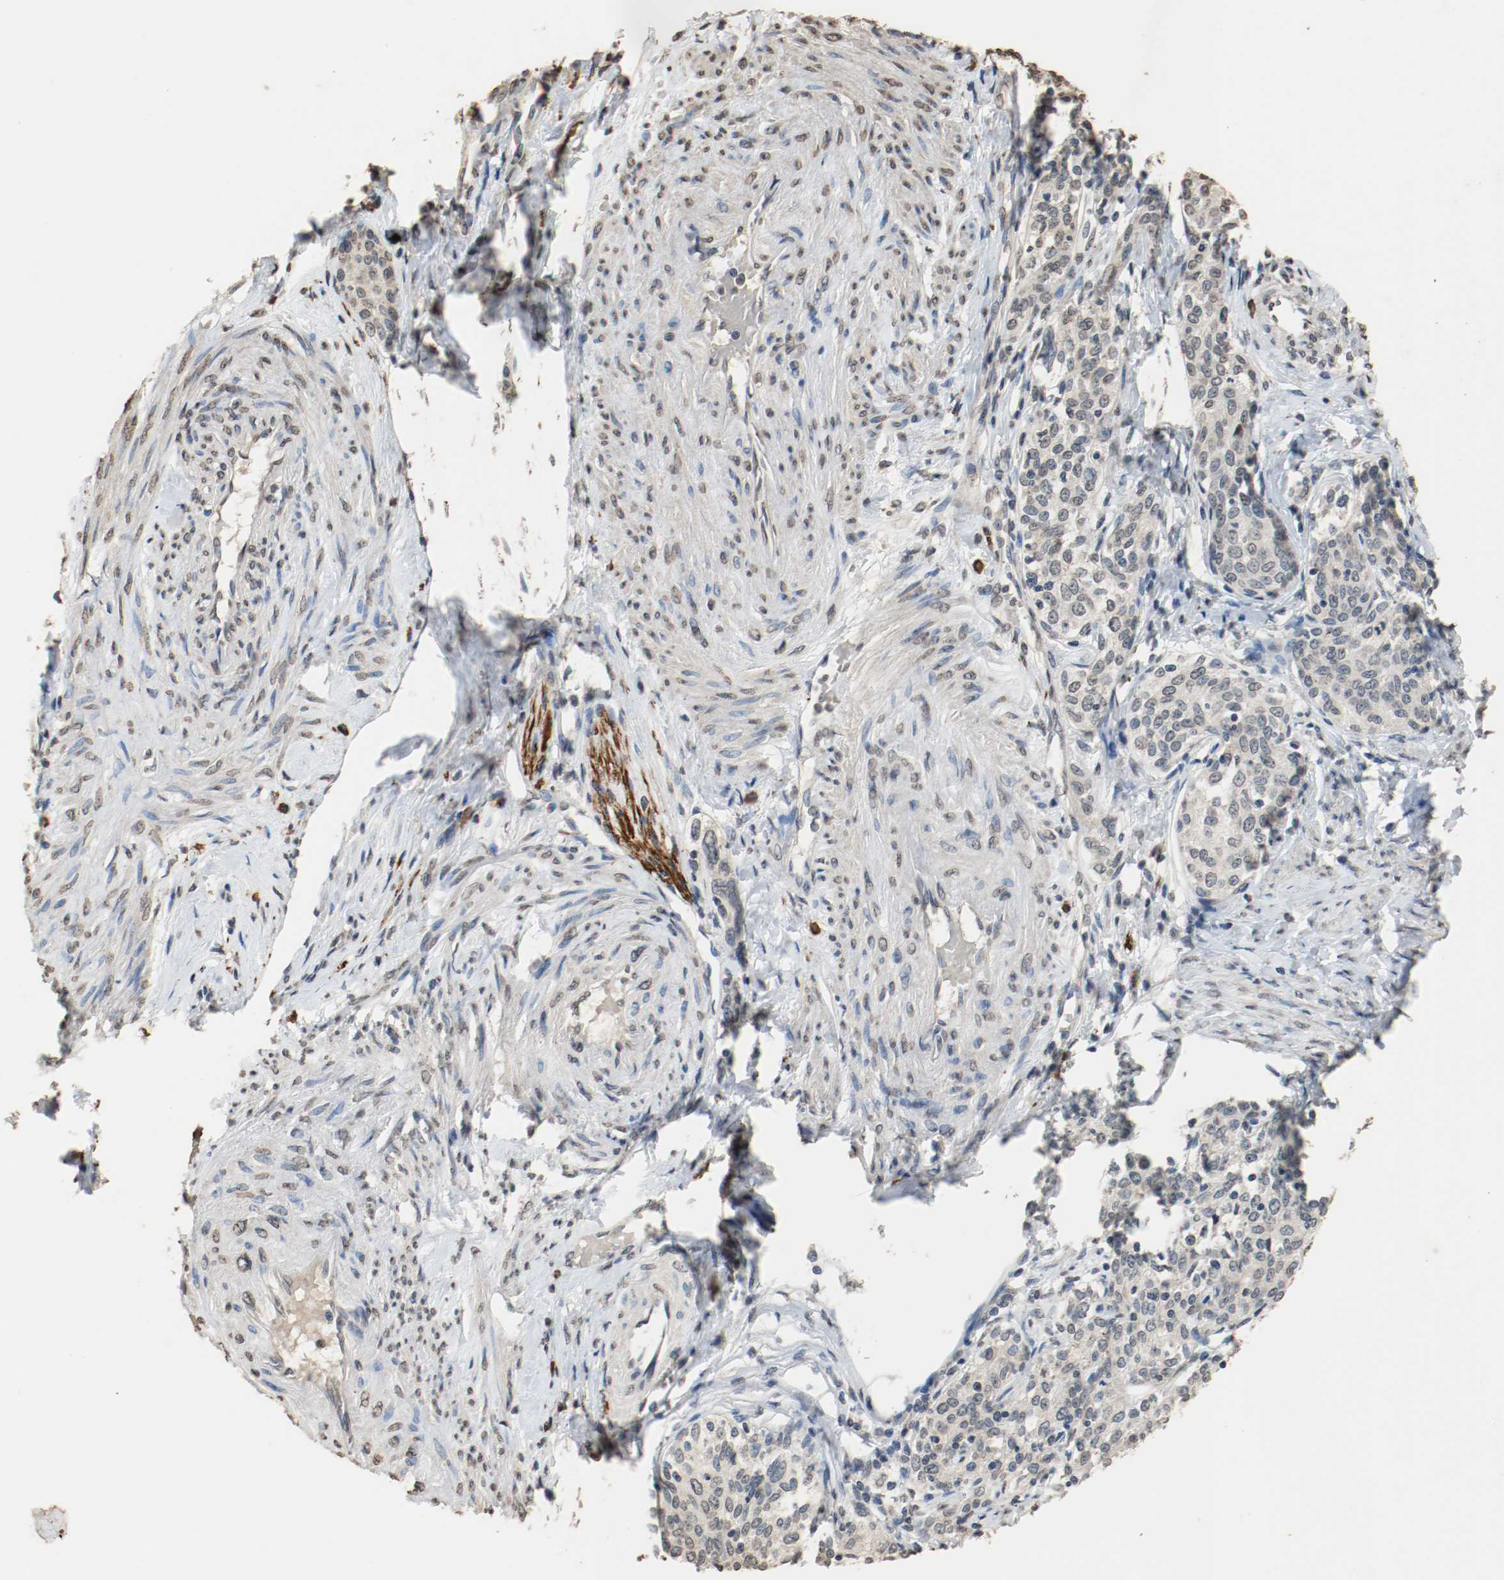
{"staining": {"intensity": "weak", "quantity": "<25%", "location": "cytoplasmic/membranous"}, "tissue": "cervical cancer", "cell_type": "Tumor cells", "image_type": "cancer", "snomed": [{"axis": "morphology", "description": "Squamous cell carcinoma, NOS"}, {"axis": "morphology", "description": "Adenocarcinoma, NOS"}, {"axis": "topography", "description": "Cervix"}], "caption": "The photomicrograph displays no staining of tumor cells in cervical adenocarcinoma.", "gene": "RTN4", "patient": {"sex": "female", "age": 52}}